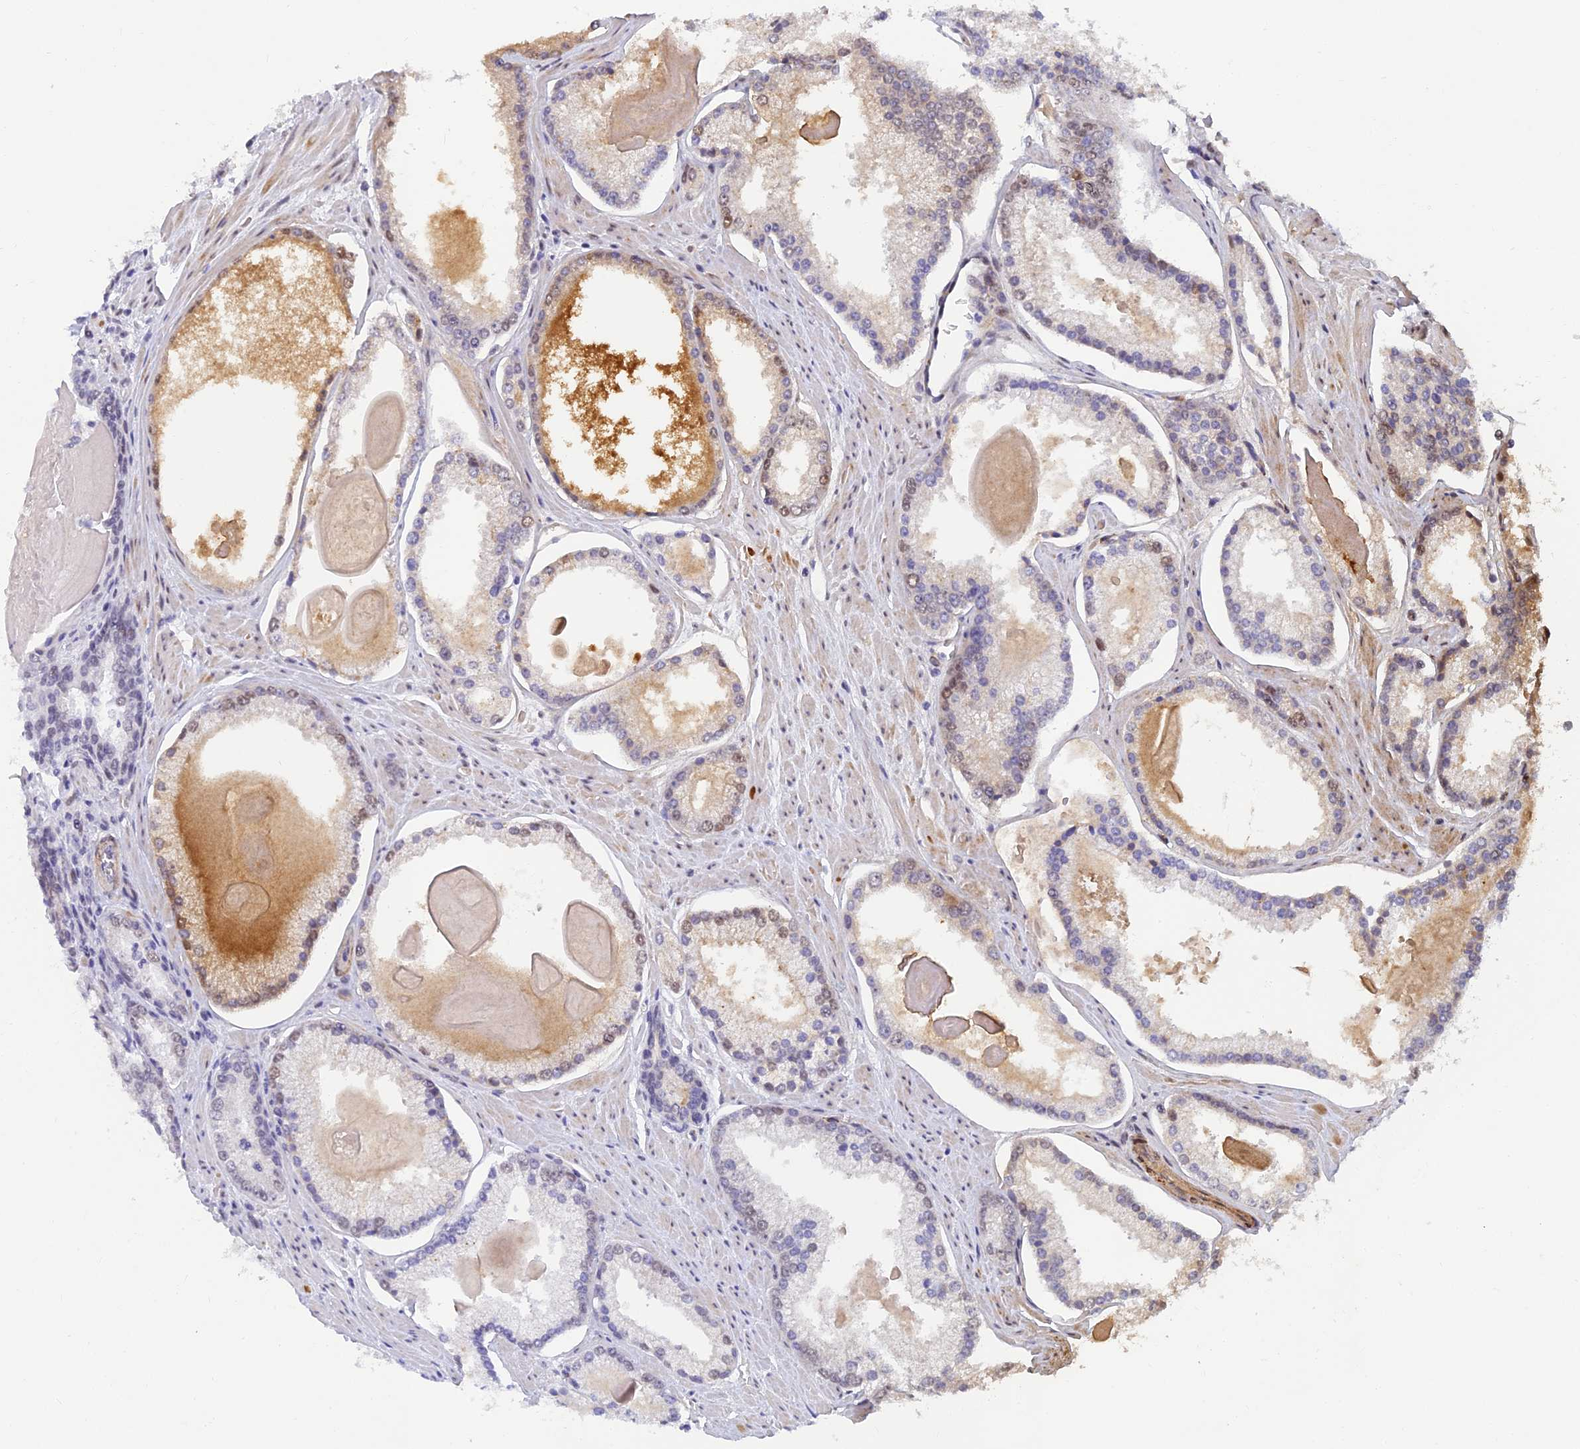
{"staining": {"intensity": "weak", "quantity": "<25%", "location": "nuclear"}, "tissue": "prostate cancer", "cell_type": "Tumor cells", "image_type": "cancer", "snomed": [{"axis": "morphology", "description": "Adenocarcinoma, Low grade"}, {"axis": "topography", "description": "Prostate"}], "caption": "The histopathology image displays no significant expression in tumor cells of prostate low-grade adenocarcinoma. The staining was performed using DAB to visualize the protein expression in brown, while the nuclei were stained in blue with hematoxylin (Magnification: 20x).", "gene": "CLK4", "patient": {"sex": "male", "age": 54}}